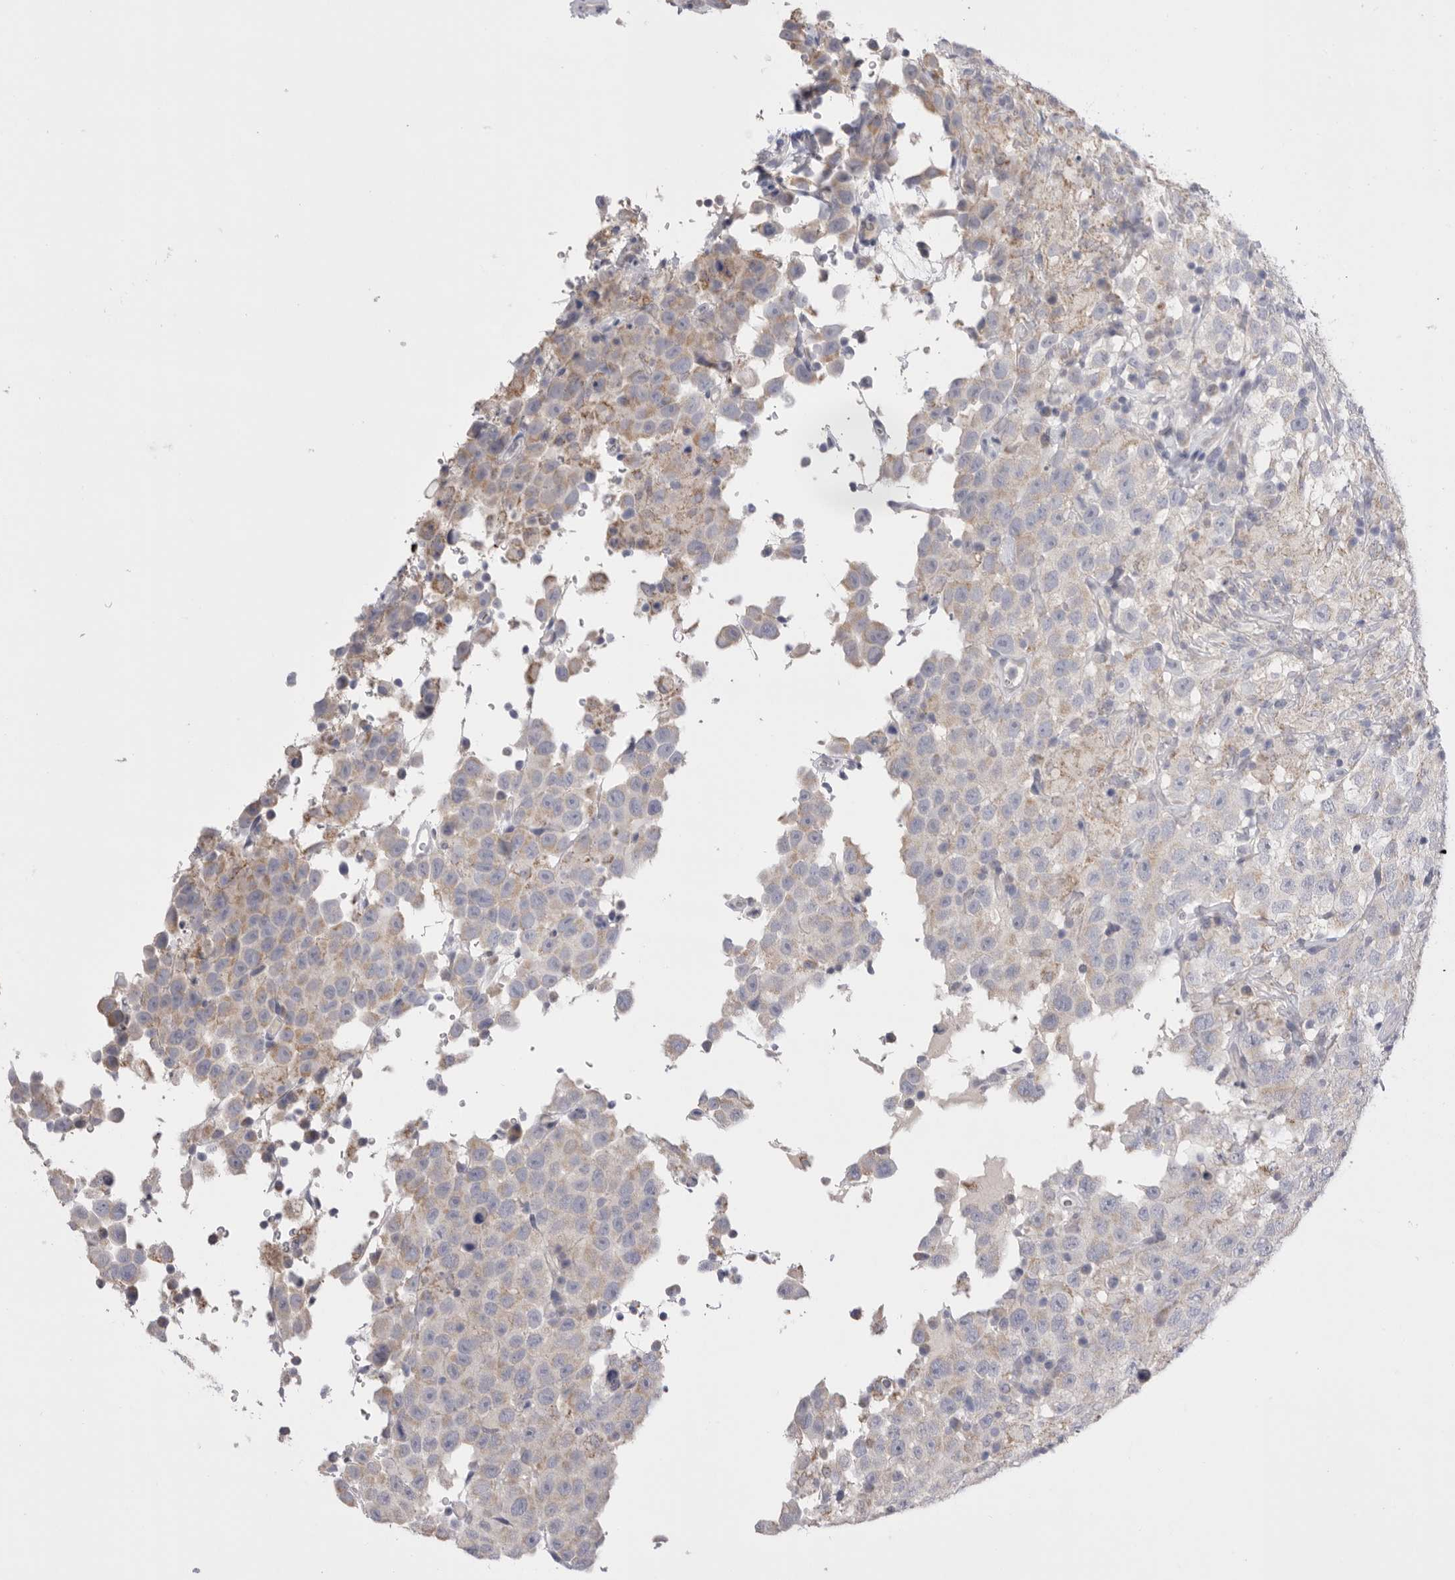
{"staining": {"intensity": "weak", "quantity": "<25%", "location": "cytoplasmic/membranous"}, "tissue": "testis cancer", "cell_type": "Tumor cells", "image_type": "cancer", "snomed": [{"axis": "morphology", "description": "Seminoma, NOS"}, {"axis": "topography", "description": "Testis"}], "caption": "Protein analysis of testis seminoma reveals no significant staining in tumor cells.", "gene": "CCDC126", "patient": {"sex": "male", "age": 41}}